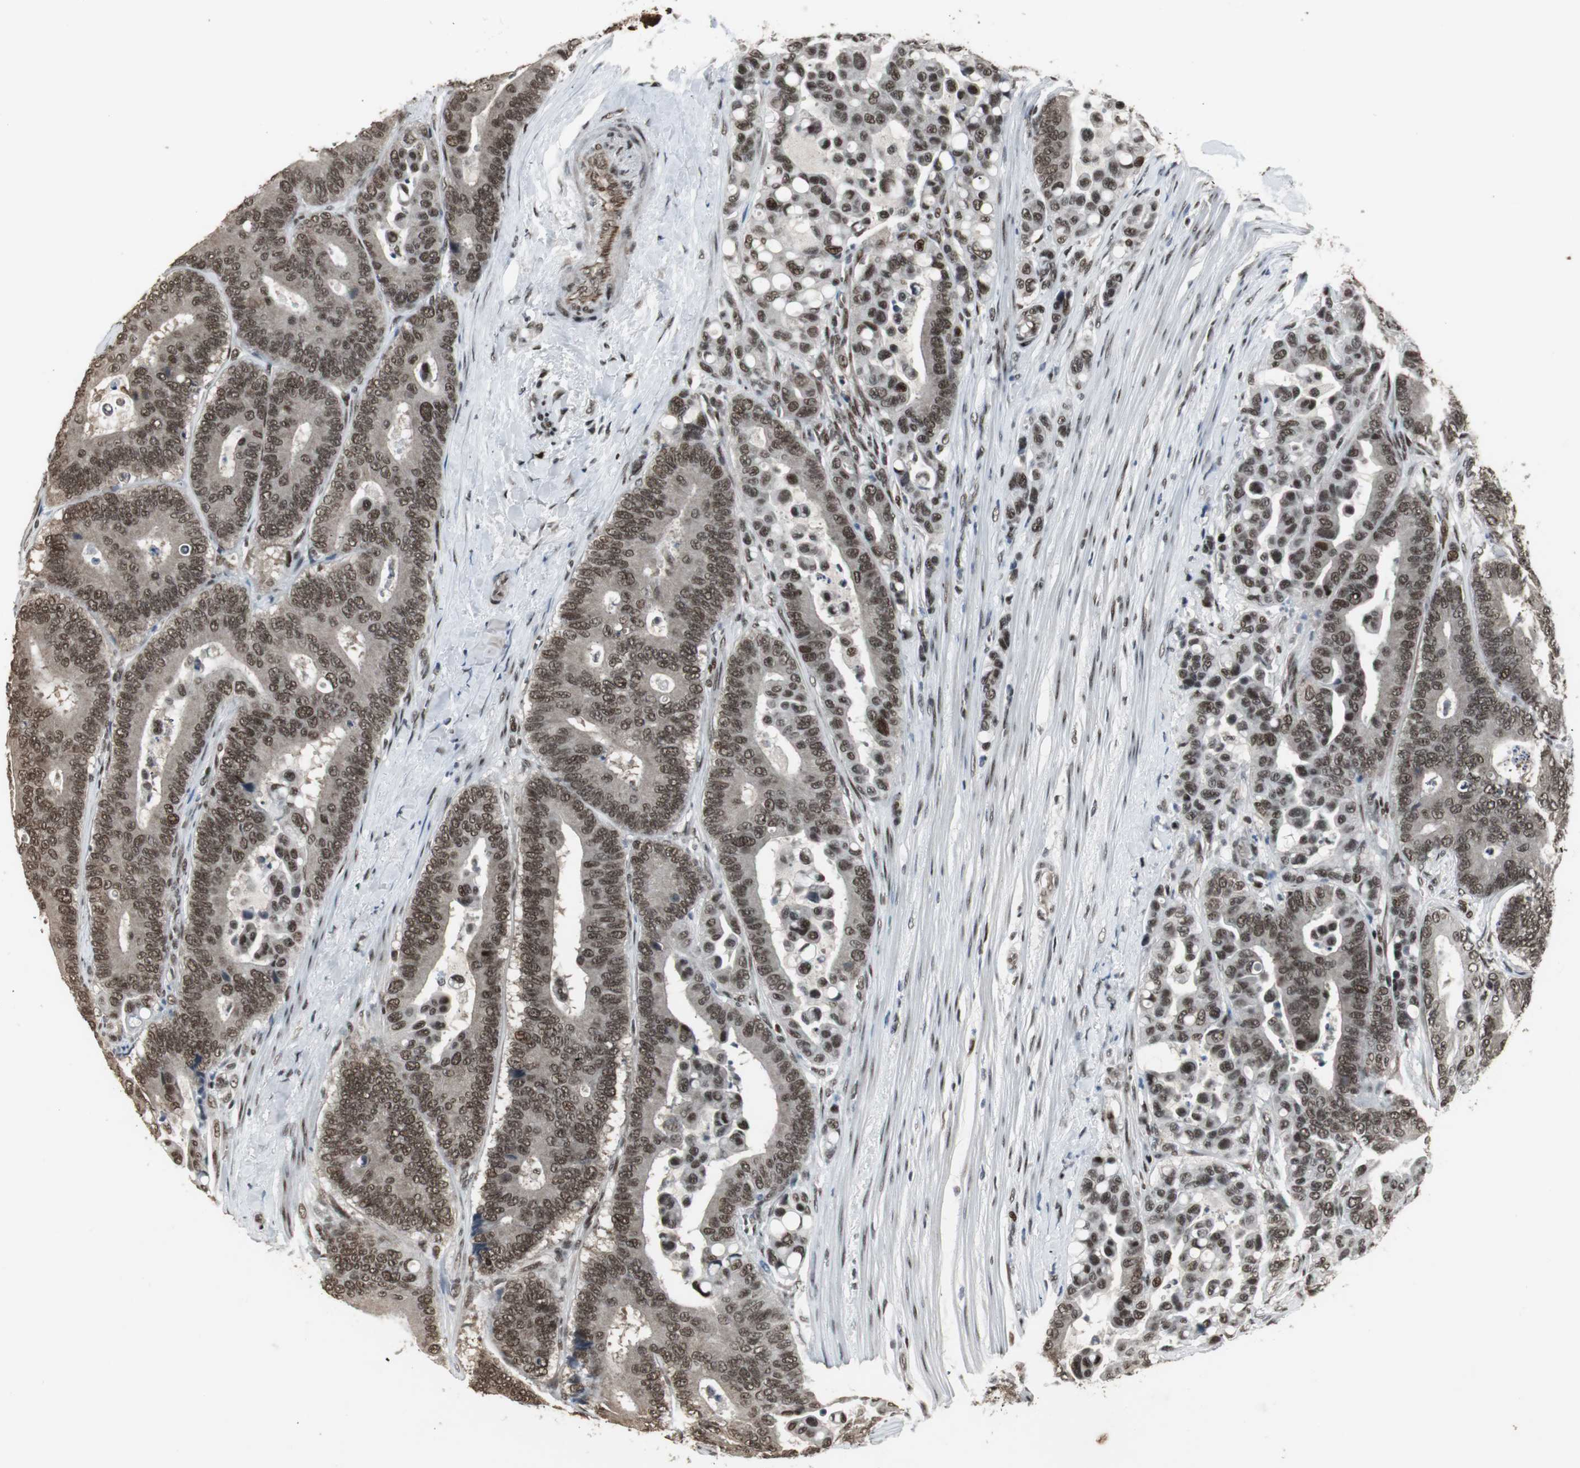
{"staining": {"intensity": "moderate", "quantity": ">75%", "location": "nuclear"}, "tissue": "colorectal cancer", "cell_type": "Tumor cells", "image_type": "cancer", "snomed": [{"axis": "morphology", "description": "Normal tissue, NOS"}, {"axis": "morphology", "description": "Adenocarcinoma, NOS"}, {"axis": "topography", "description": "Colon"}], "caption": "Immunohistochemistry (IHC) histopathology image of neoplastic tissue: colorectal cancer (adenocarcinoma) stained using immunohistochemistry displays medium levels of moderate protein expression localized specifically in the nuclear of tumor cells, appearing as a nuclear brown color.", "gene": "TAF5", "patient": {"sex": "male", "age": 82}}